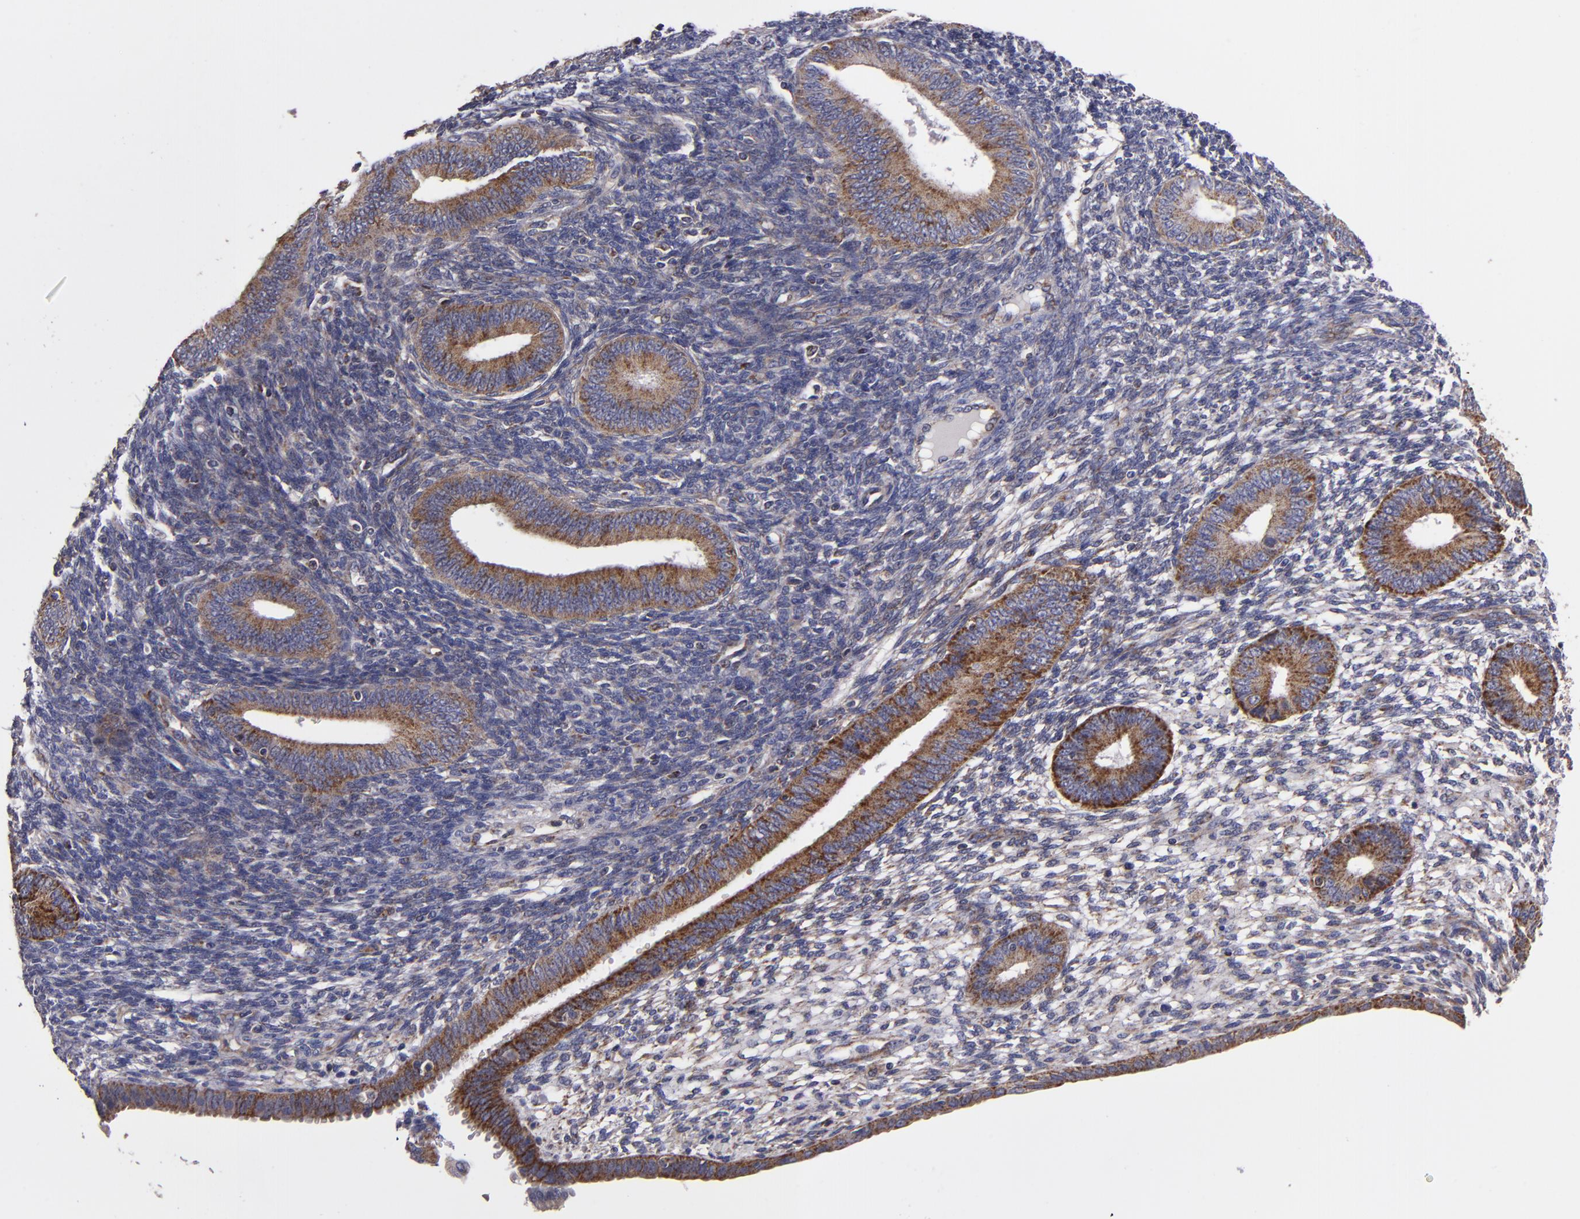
{"staining": {"intensity": "weak", "quantity": "<25%", "location": "nuclear"}, "tissue": "endometrium", "cell_type": "Cells in endometrial stroma", "image_type": "normal", "snomed": [{"axis": "morphology", "description": "Normal tissue, NOS"}, {"axis": "topography", "description": "Endometrium"}], "caption": "This is an IHC image of unremarkable endometrium. There is no positivity in cells in endometrial stroma.", "gene": "CLTA", "patient": {"sex": "female", "age": 42}}